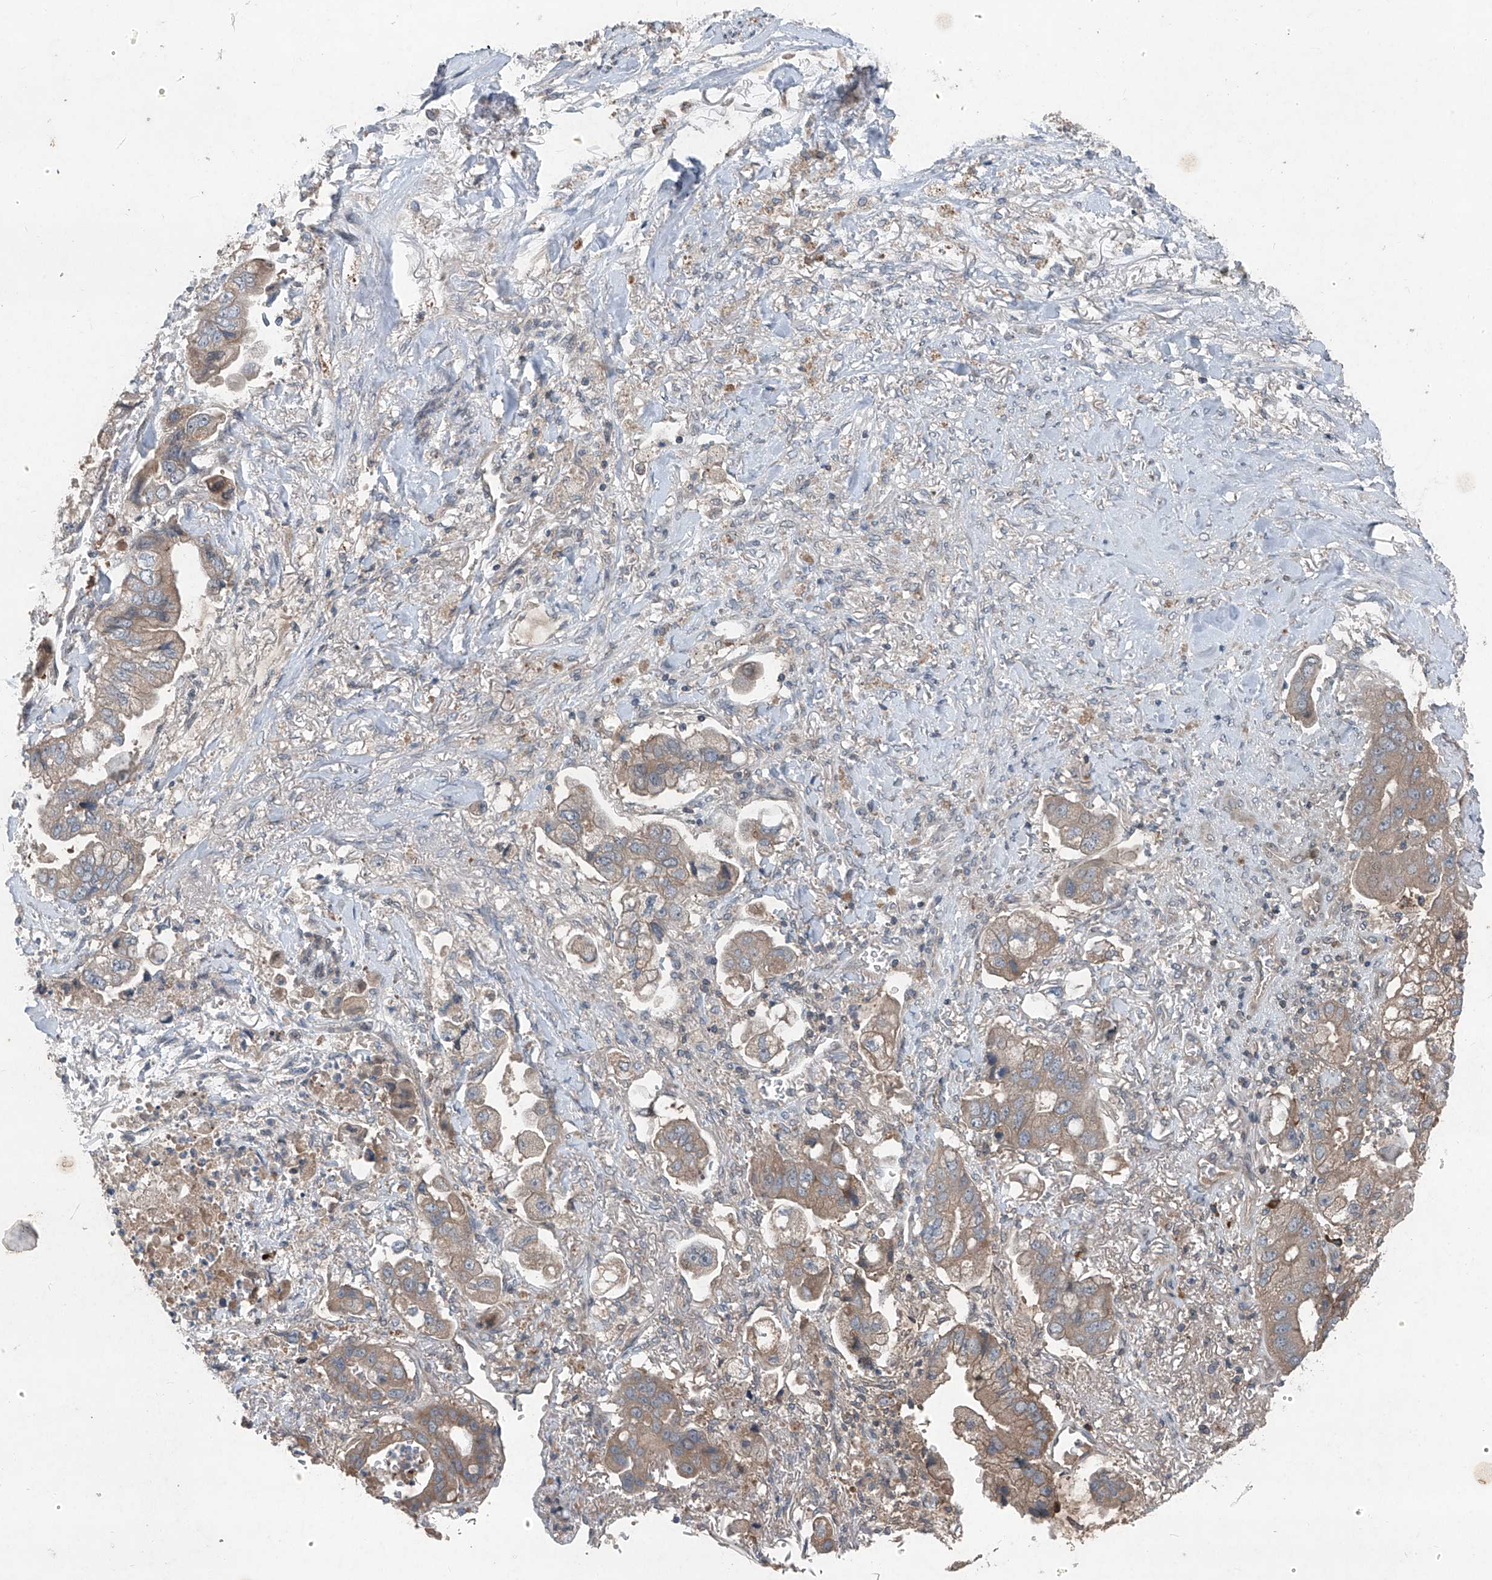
{"staining": {"intensity": "weak", "quantity": ">75%", "location": "cytoplasmic/membranous"}, "tissue": "stomach cancer", "cell_type": "Tumor cells", "image_type": "cancer", "snomed": [{"axis": "morphology", "description": "Adenocarcinoma, NOS"}, {"axis": "topography", "description": "Stomach"}], "caption": "Stomach adenocarcinoma stained with IHC displays weak cytoplasmic/membranous expression in approximately >75% of tumor cells. Immunohistochemistry stains the protein of interest in brown and the nuclei are stained blue.", "gene": "FOXRED2", "patient": {"sex": "male", "age": 62}}